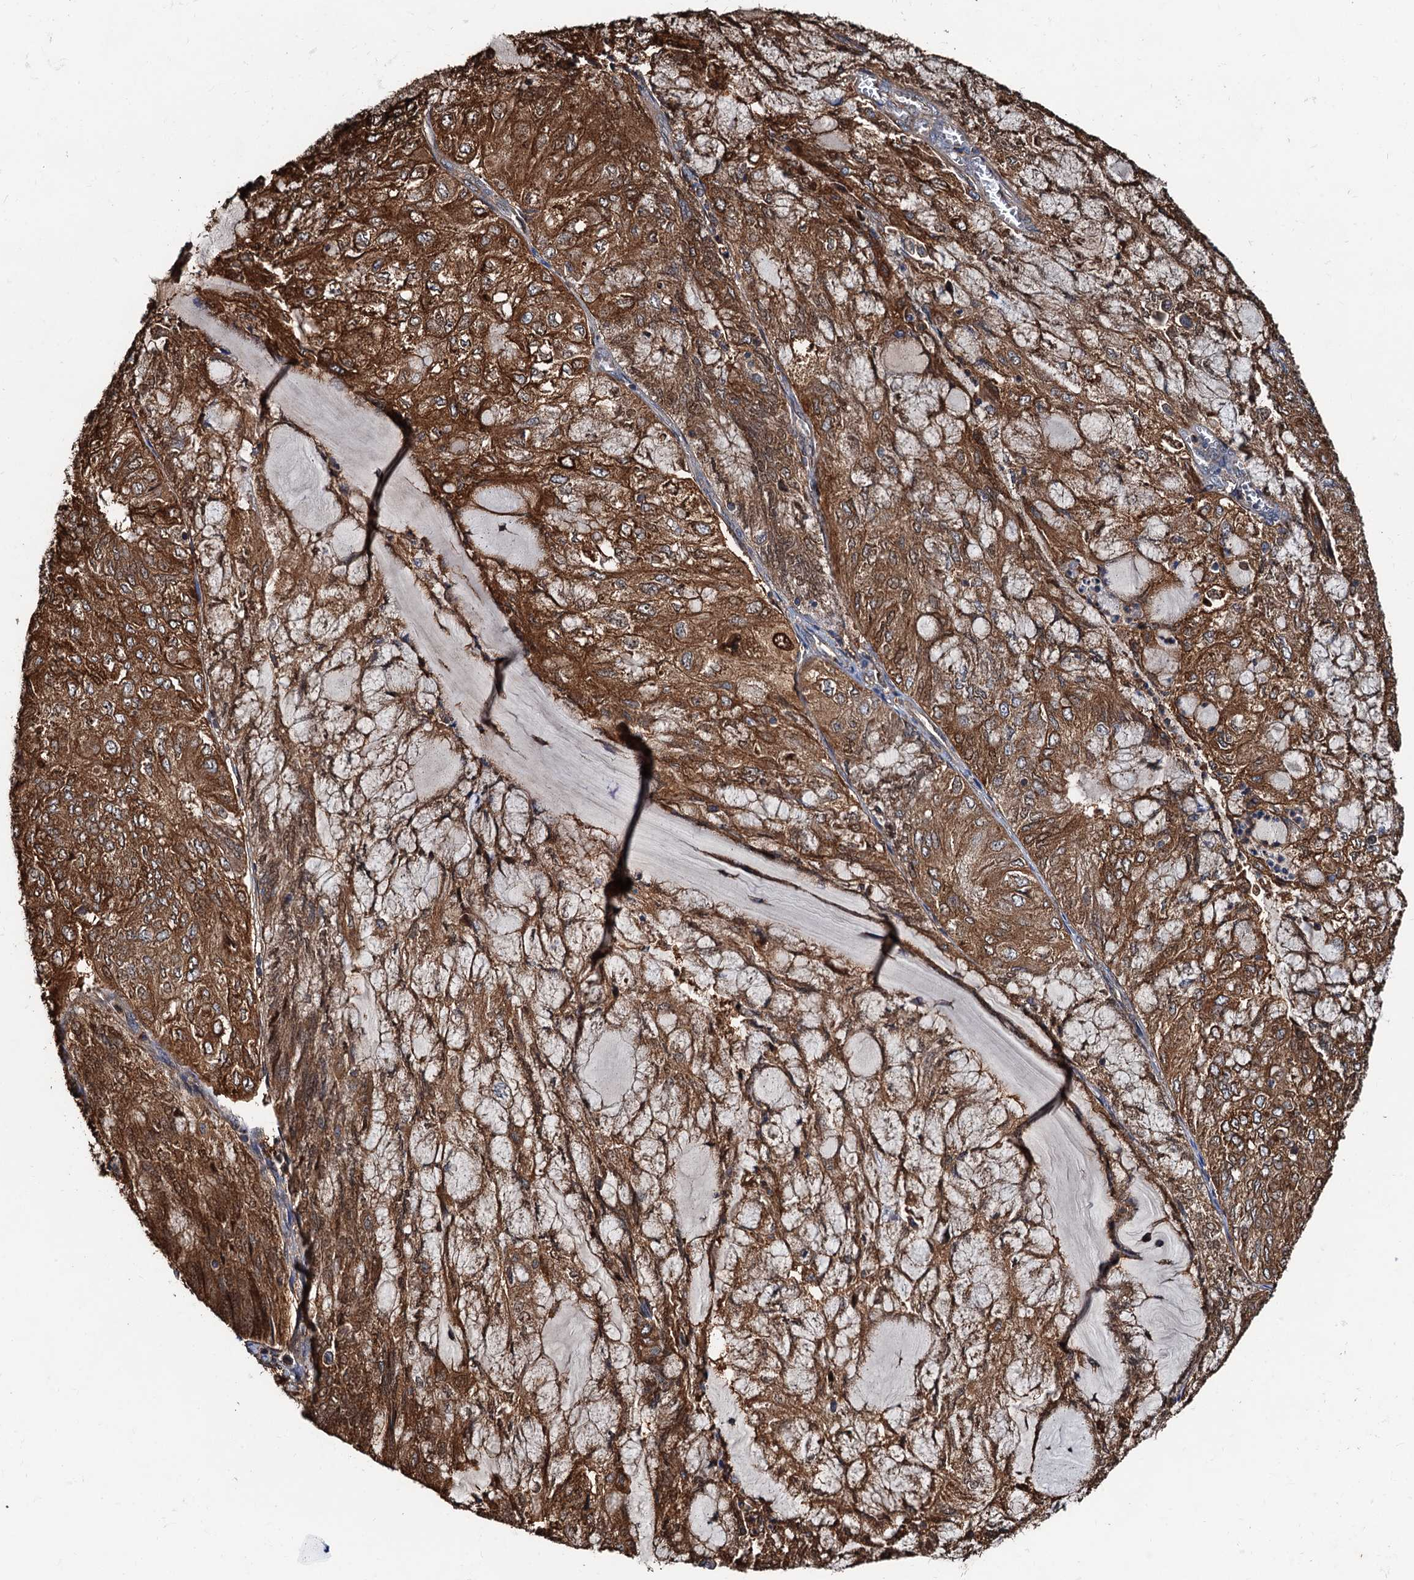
{"staining": {"intensity": "strong", "quantity": ">75%", "location": "cytoplasmic/membranous"}, "tissue": "endometrial cancer", "cell_type": "Tumor cells", "image_type": "cancer", "snomed": [{"axis": "morphology", "description": "Adenocarcinoma, NOS"}, {"axis": "topography", "description": "Endometrium"}], "caption": "A high amount of strong cytoplasmic/membranous positivity is appreciated in about >75% of tumor cells in endometrial cancer (adenocarcinoma) tissue. The protein is shown in brown color, while the nuclei are stained blue.", "gene": "USP6NL", "patient": {"sex": "female", "age": 81}}